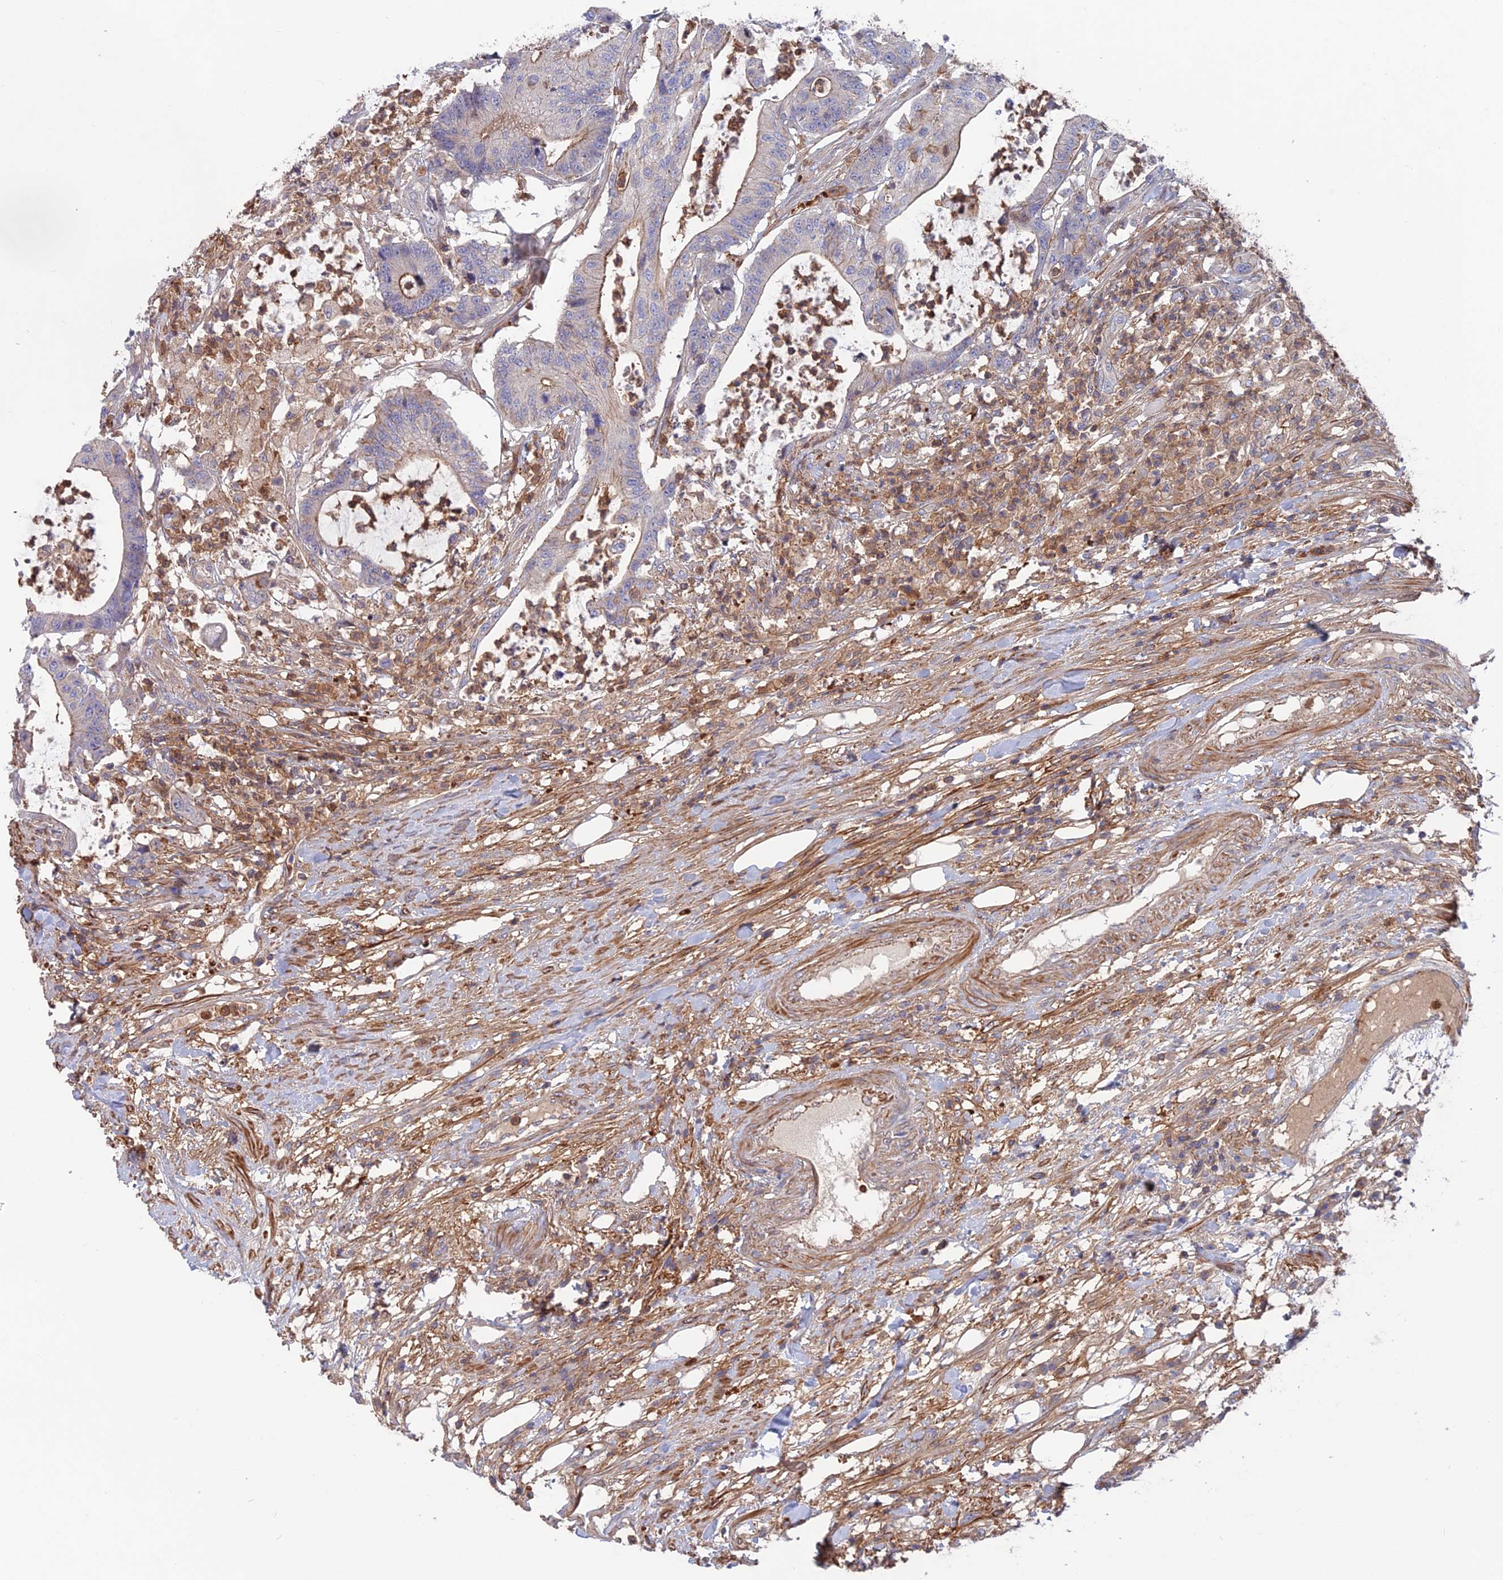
{"staining": {"intensity": "weak", "quantity": "25%-75%", "location": "cytoplasmic/membranous"}, "tissue": "colorectal cancer", "cell_type": "Tumor cells", "image_type": "cancer", "snomed": [{"axis": "morphology", "description": "Adenocarcinoma, NOS"}, {"axis": "topography", "description": "Colon"}], "caption": "The micrograph displays immunohistochemical staining of adenocarcinoma (colorectal). There is weak cytoplasmic/membranous expression is seen in approximately 25%-75% of tumor cells.", "gene": "CPNE7", "patient": {"sex": "female", "age": 84}}